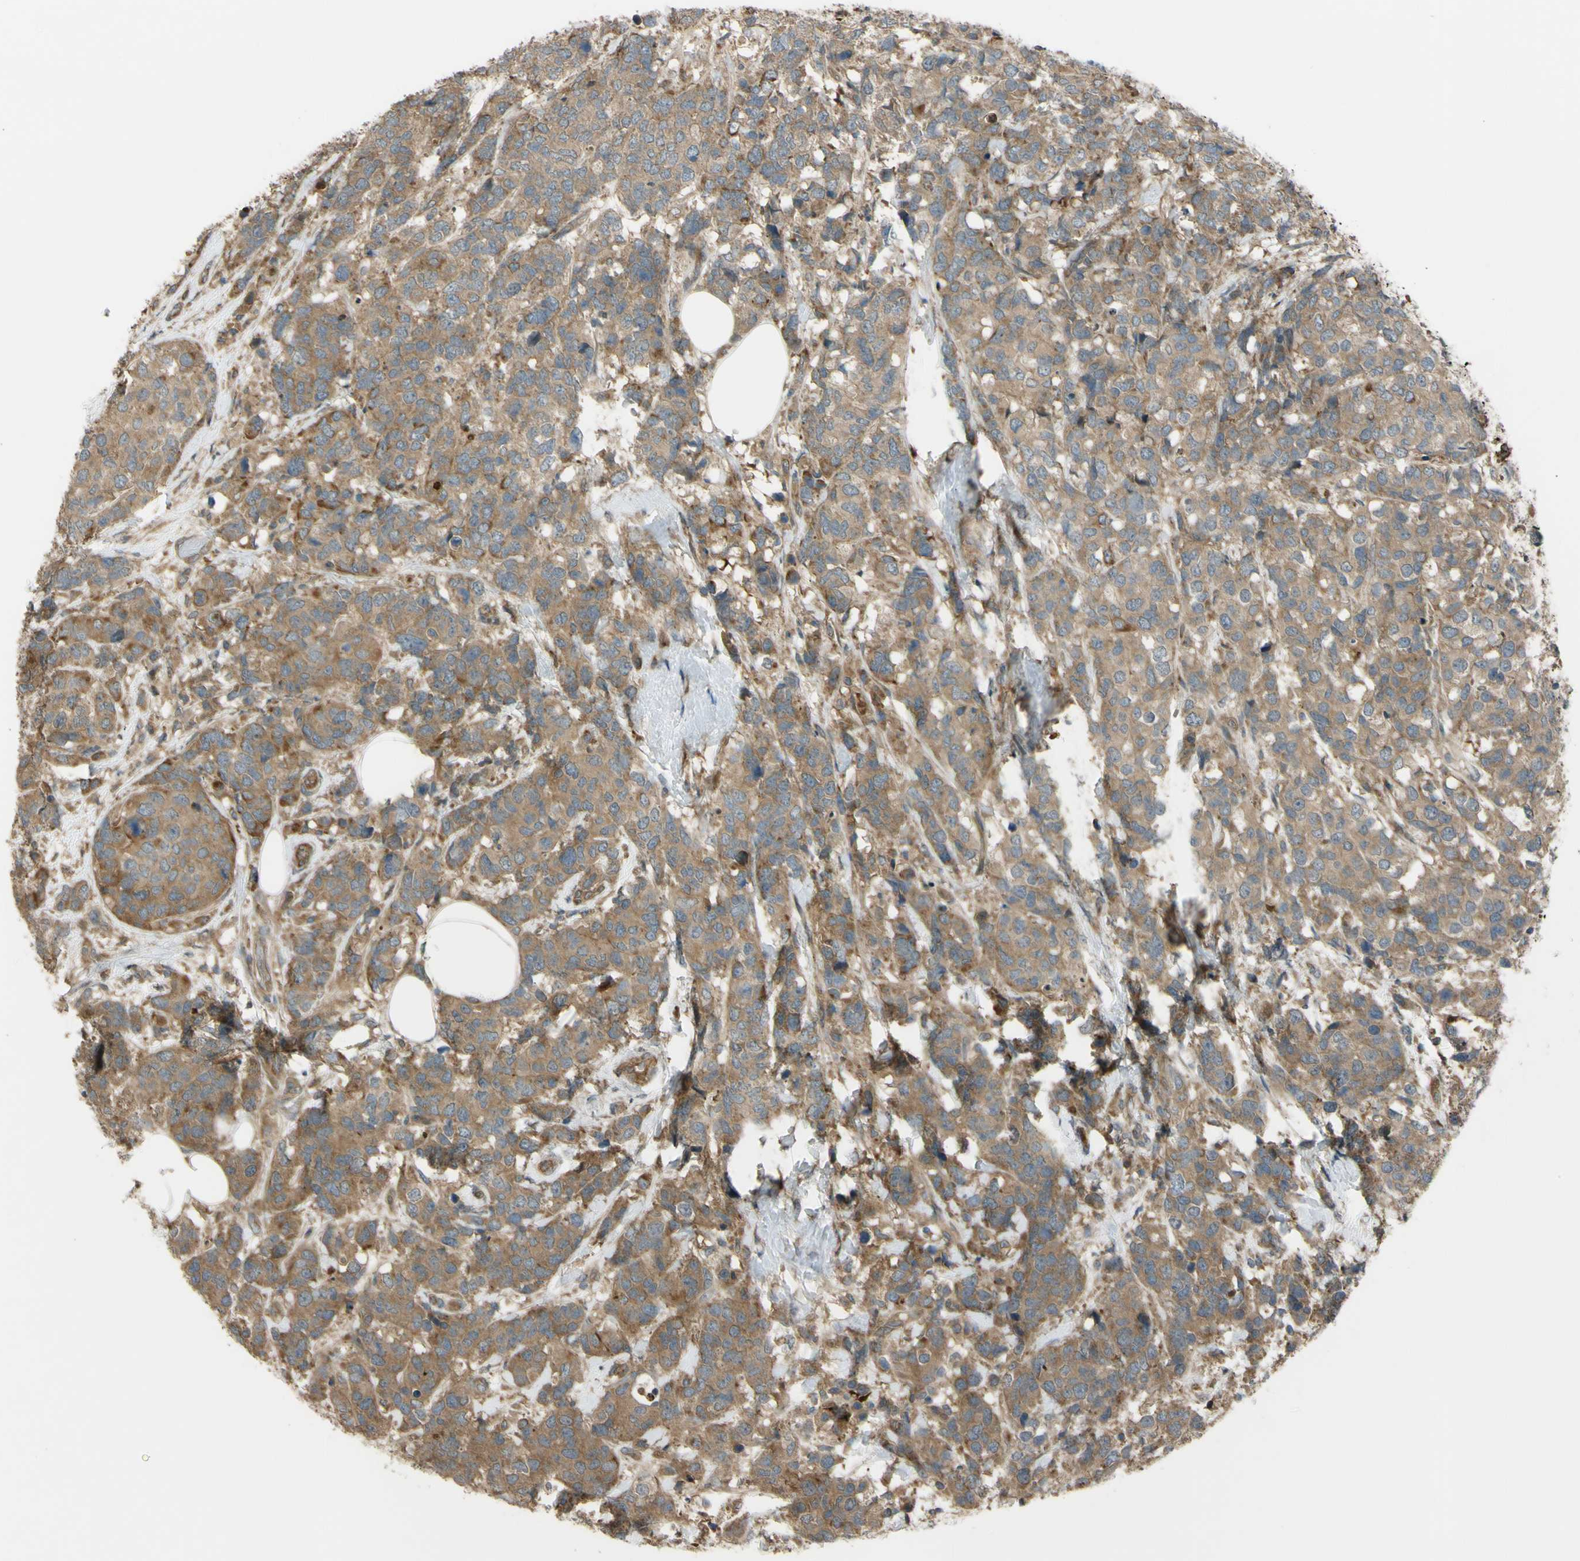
{"staining": {"intensity": "moderate", "quantity": ">75%", "location": "cytoplasmic/membranous"}, "tissue": "breast cancer", "cell_type": "Tumor cells", "image_type": "cancer", "snomed": [{"axis": "morphology", "description": "Lobular carcinoma"}, {"axis": "topography", "description": "Breast"}], "caption": "Immunohistochemical staining of human breast cancer (lobular carcinoma) shows medium levels of moderate cytoplasmic/membranous staining in about >75% of tumor cells.", "gene": "FLII", "patient": {"sex": "female", "age": 59}}